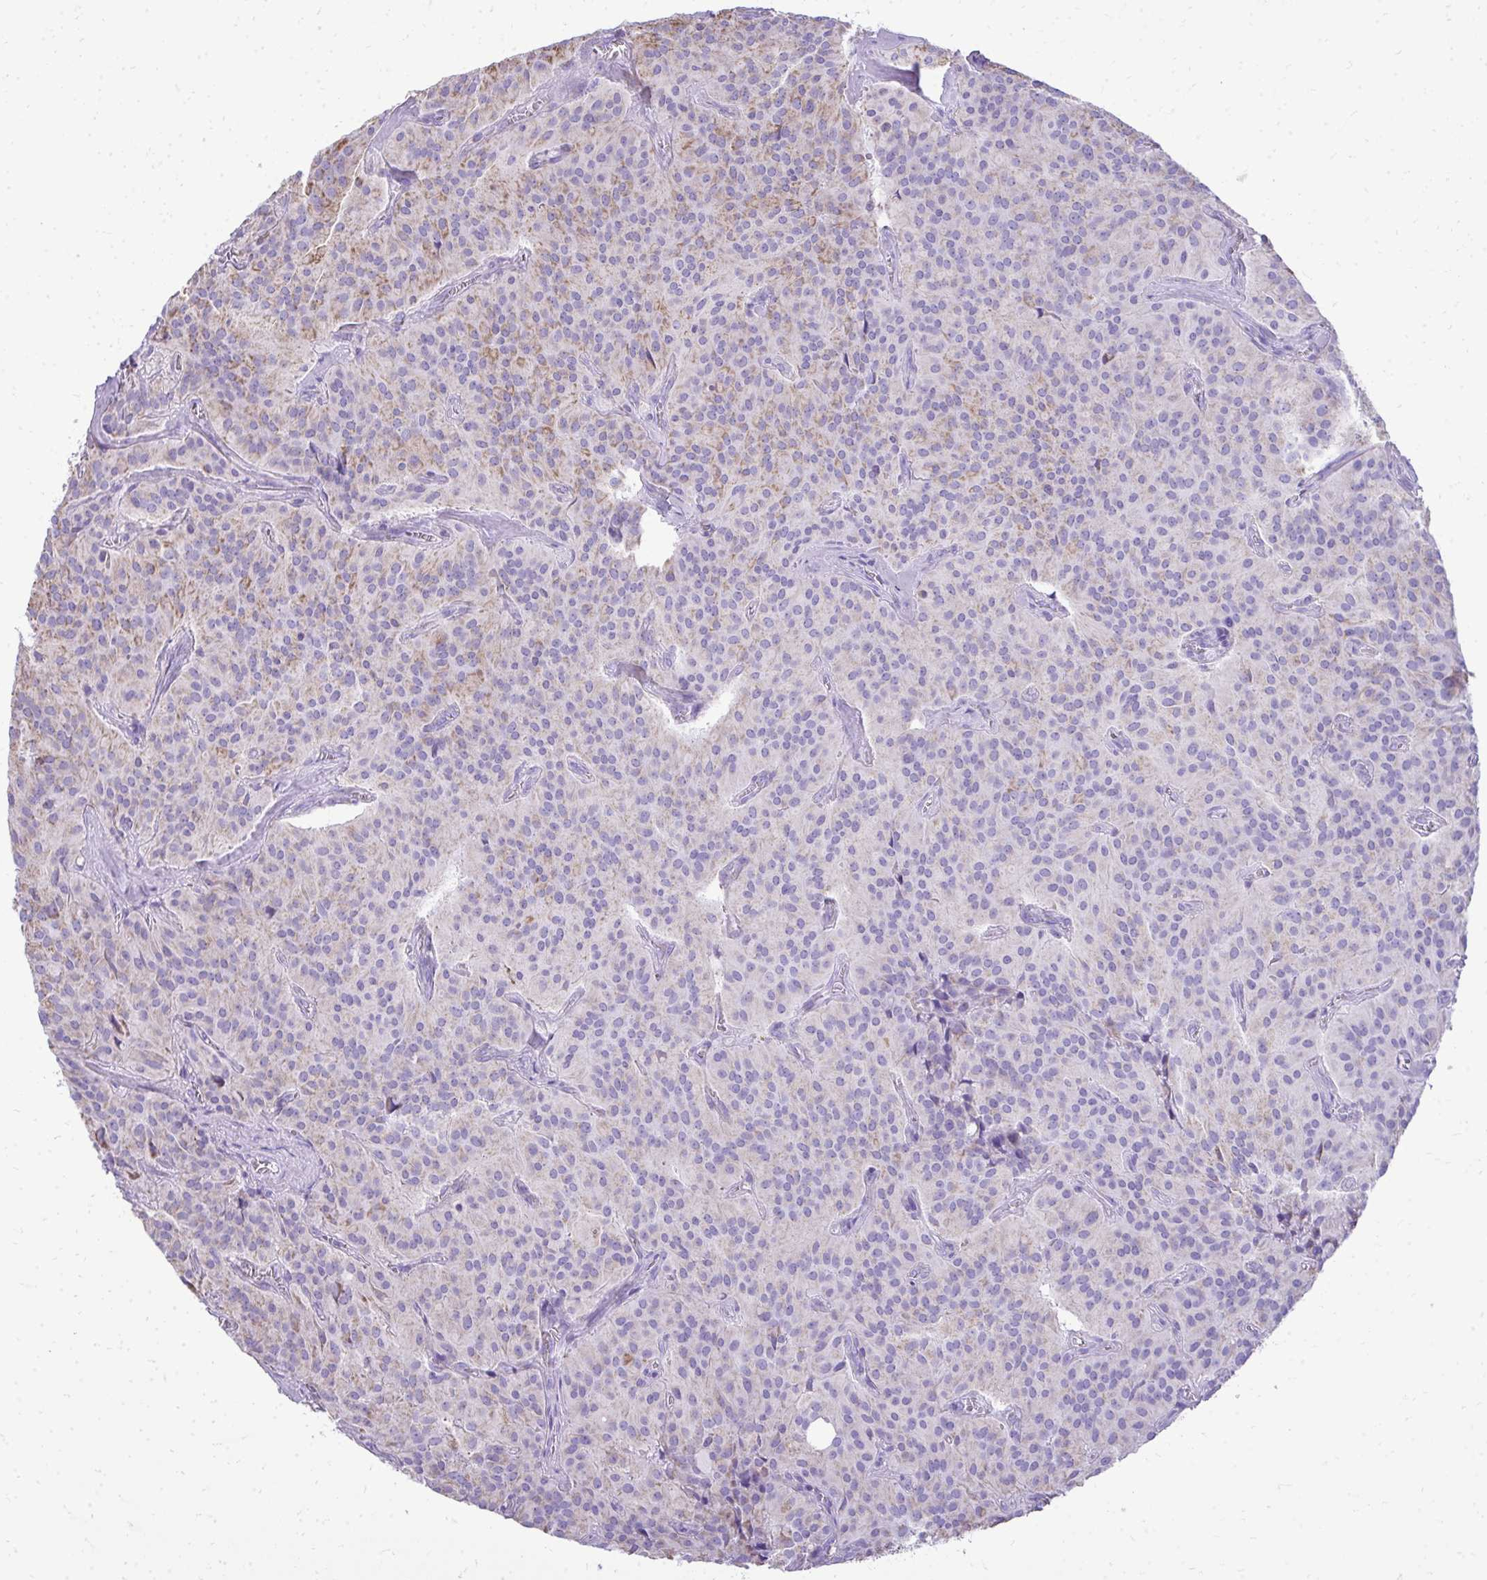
{"staining": {"intensity": "weak", "quantity": "<25%", "location": "cytoplasmic/membranous"}, "tissue": "glioma", "cell_type": "Tumor cells", "image_type": "cancer", "snomed": [{"axis": "morphology", "description": "Glioma, malignant, Low grade"}, {"axis": "topography", "description": "Brain"}], "caption": "Immunohistochemical staining of malignant glioma (low-grade) demonstrates no significant positivity in tumor cells. (DAB immunohistochemistry with hematoxylin counter stain).", "gene": "MPZL2", "patient": {"sex": "male", "age": 42}}